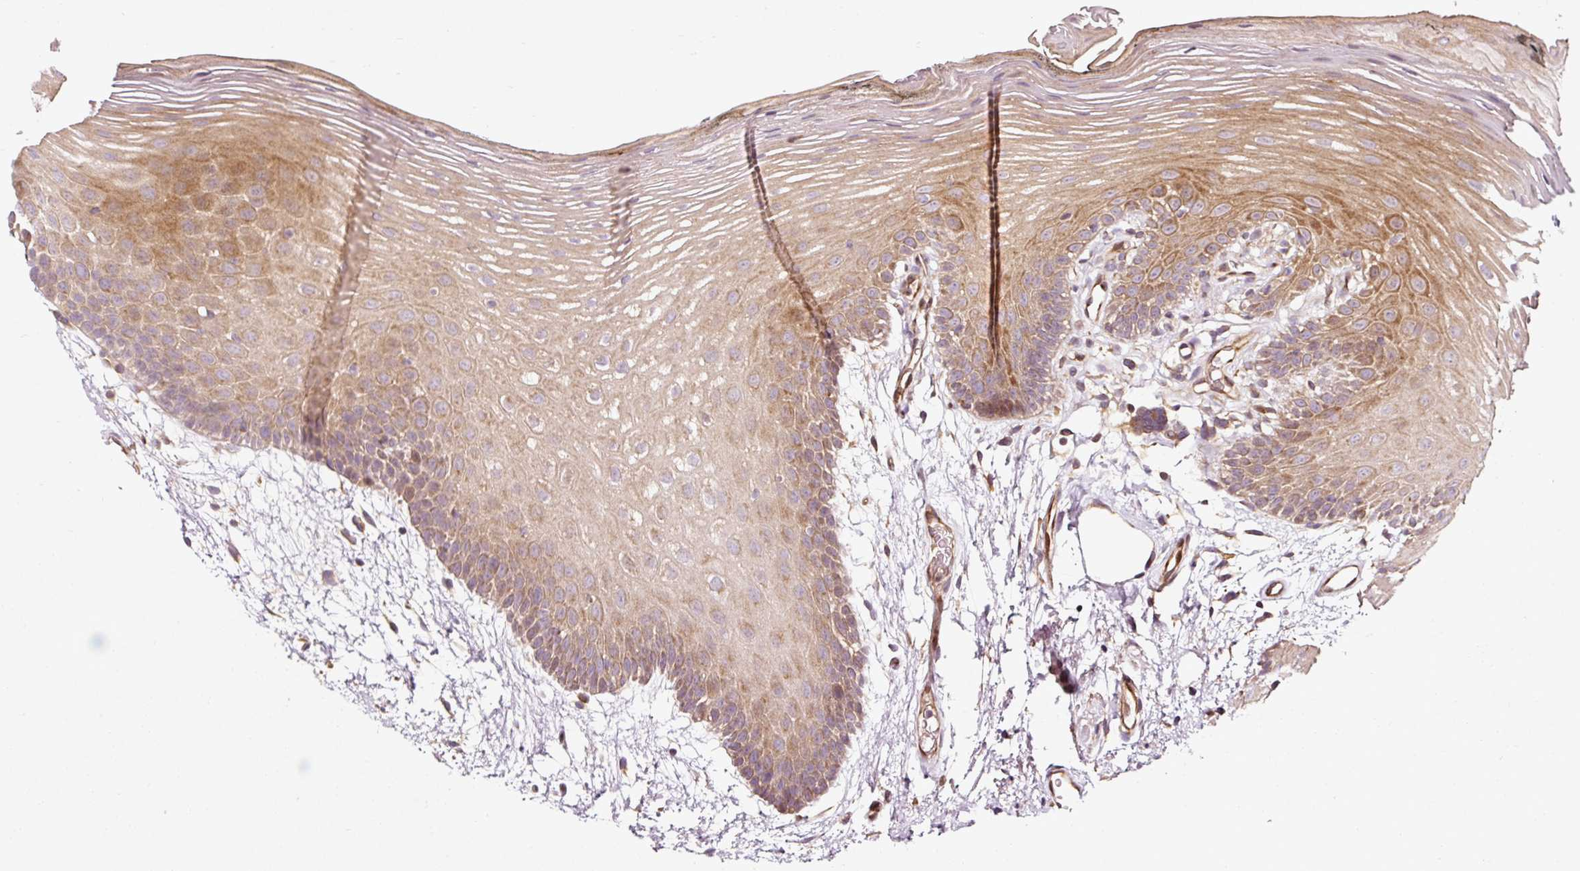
{"staining": {"intensity": "moderate", "quantity": ">75%", "location": "cytoplasmic/membranous"}, "tissue": "oral mucosa", "cell_type": "Squamous epithelial cells", "image_type": "normal", "snomed": [{"axis": "morphology", "description": "Normal tissue, NOS"}, {"axis": "morphology", "description": "Squamous cell carcinoma, NOS"}, {"axis": "topography", "description": "Oral tissue"}, {"axis": "topography", "description": "Head-Neck"}], "caption": "A photomicrograph of human oral mucosa stained for a protein shows moderate cytoplasmic/membranous brown staining in squamous epithelial cells.", "gene": "NAPA", "patient": {"sex": "female", "age": 81}}